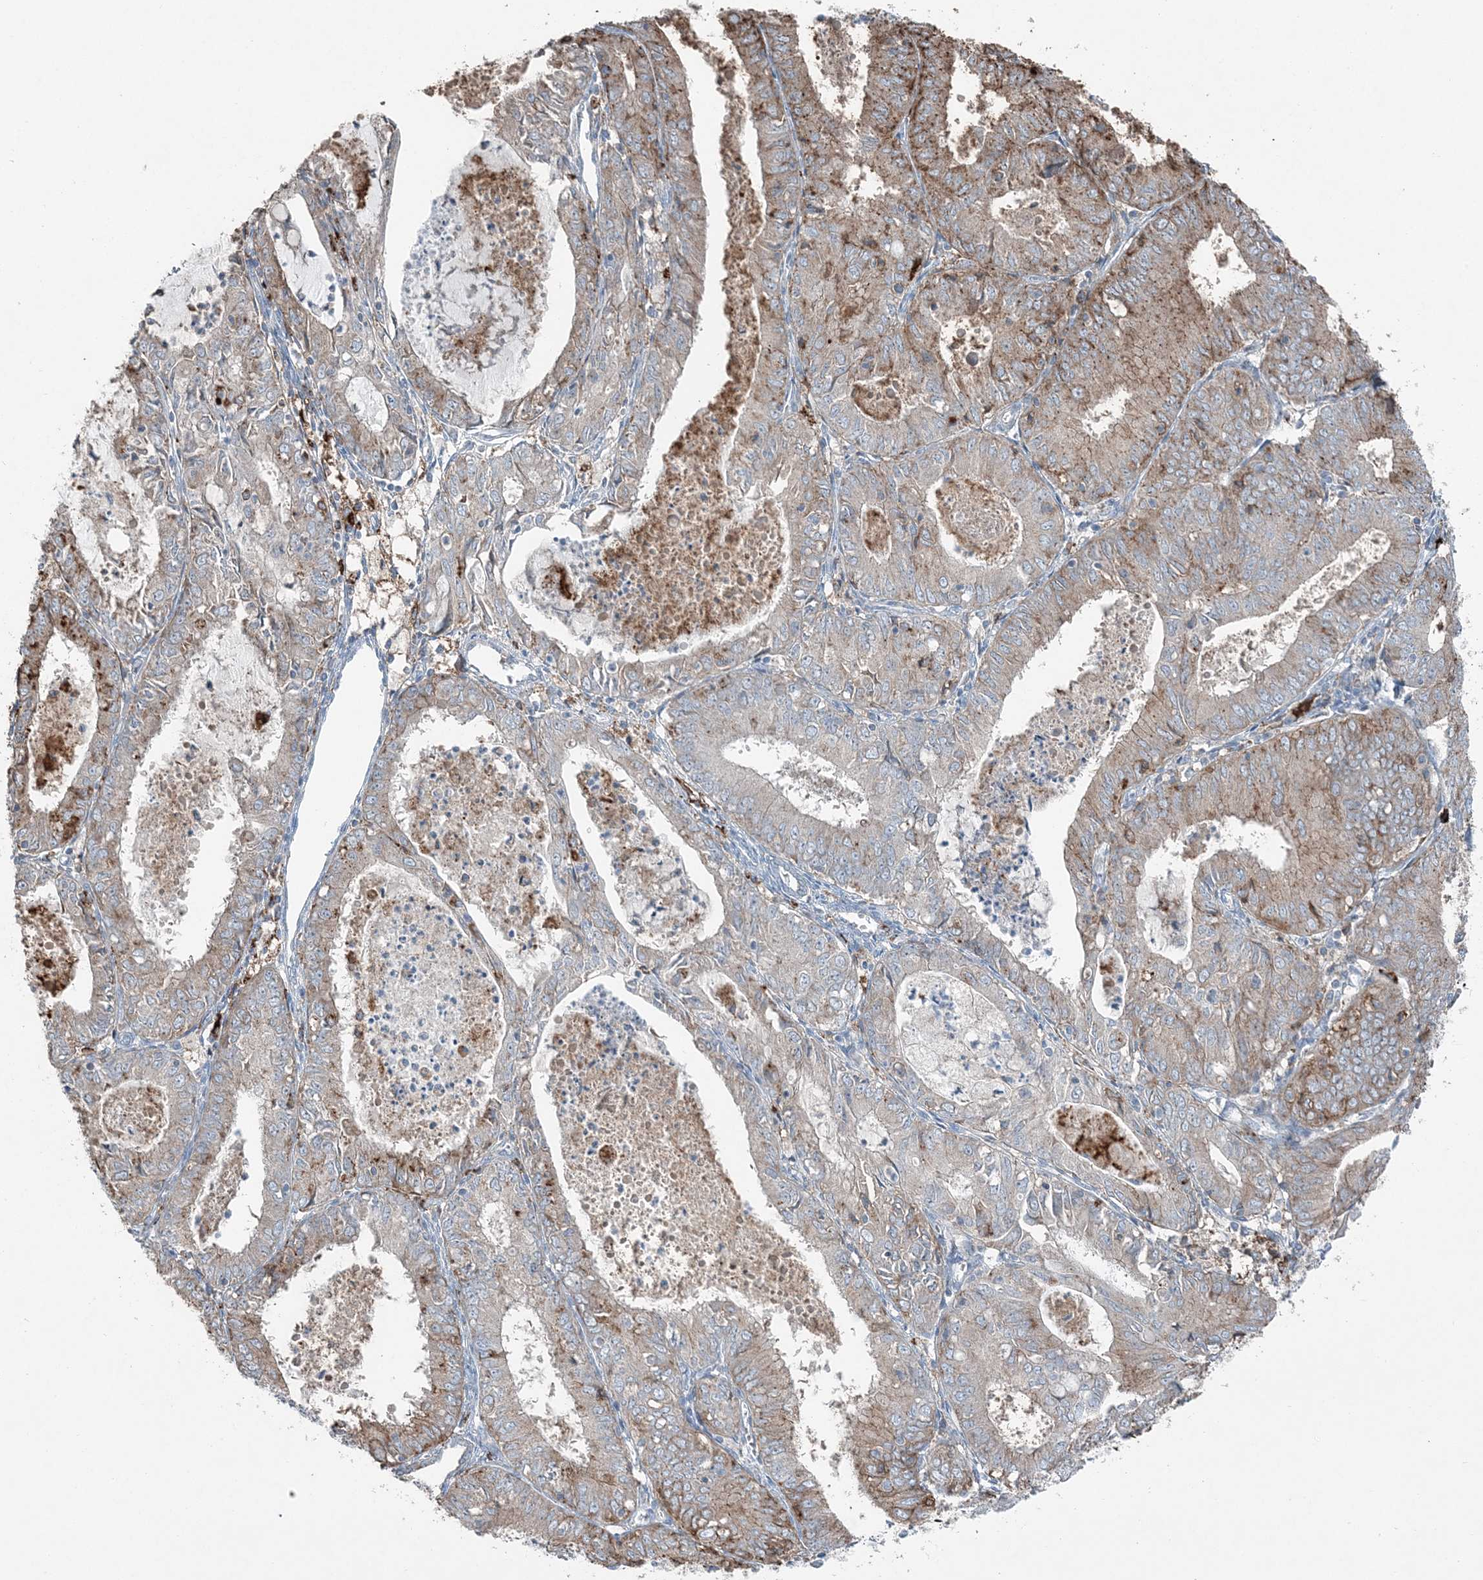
{"staining": {"intensity": "moderate", "quantity": "<25%", "location": "cytoplasmic/membranous"}, "tissue": "endometrial cancer", "cell_type": "Tumor cells", "image_type": "cancer", "snomed": [{"axis": "morphology", "description": "Adenocarcinoma, NOS"}, {"axis": "topography", "description": "Endometrium"}], "caption": "Human endometrial cancer stained for a protein (brown) shows moderate cytoplasmic/membranous positive expression in approximately <25% of tumor cells.", "gene": "KY", "patient": {"sex": "female", "age": 57}}